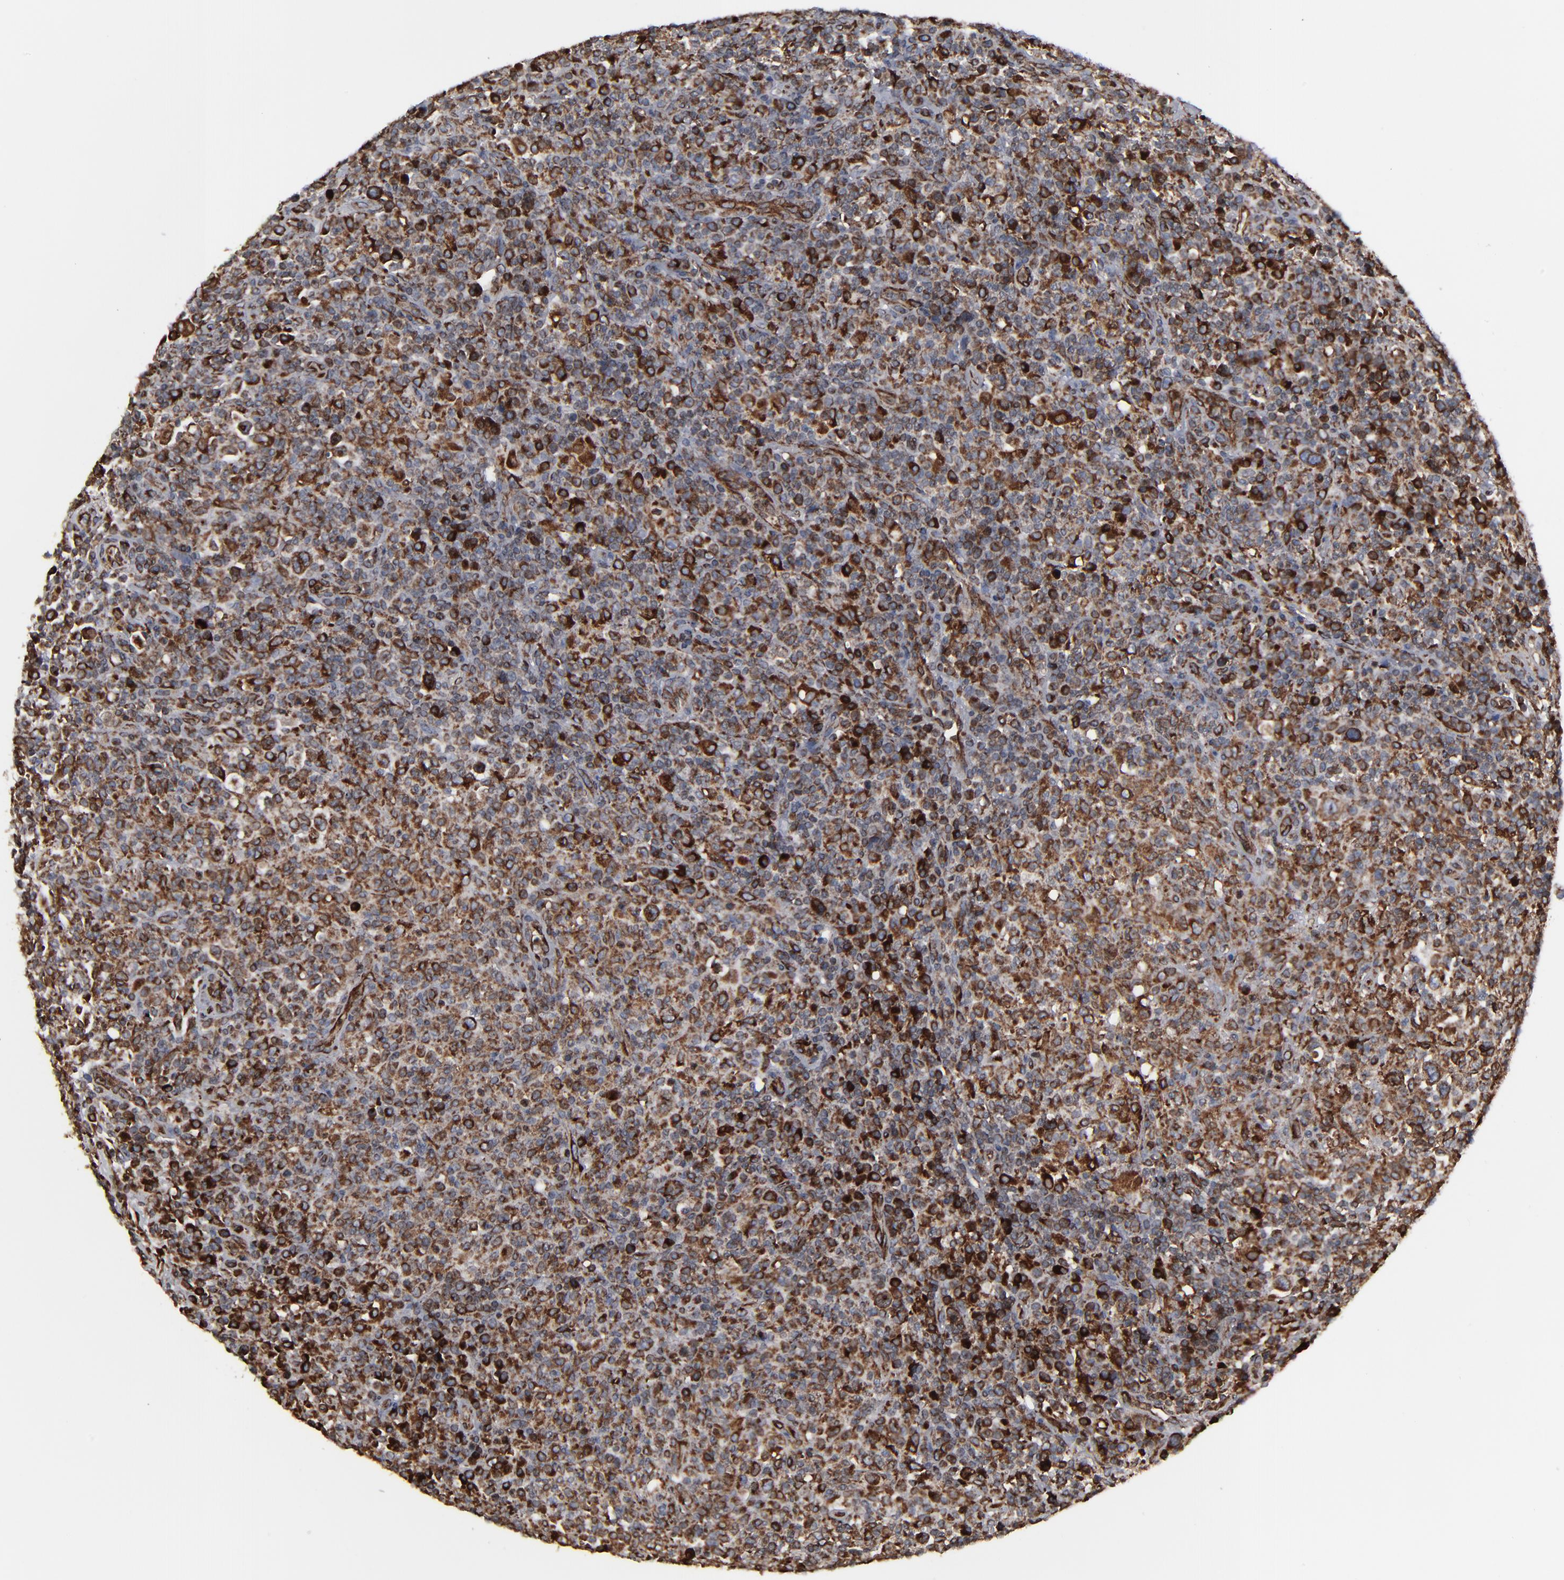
{"staining": {"intensity": "moderate", "quantity": ">75%", "location": "cytoplasmic/membranous"}, "tissue": "lymphoma", "cell_type": "Tumor cells", "image_type": "cancer", "snomed": [{"axis": "morphology", "description": "Hodgkin's disease, NOS"}, {"axis": "topography", "description": "Lymph node"}], "caption": "The micrograph reveals a brown stain indicating the presence of a protein in the cytoplasmic/membranous of tumor cells in Hodgkin's disease.", "gene": "CNIH1", "patient": {"sex": "male", "age": 65}}